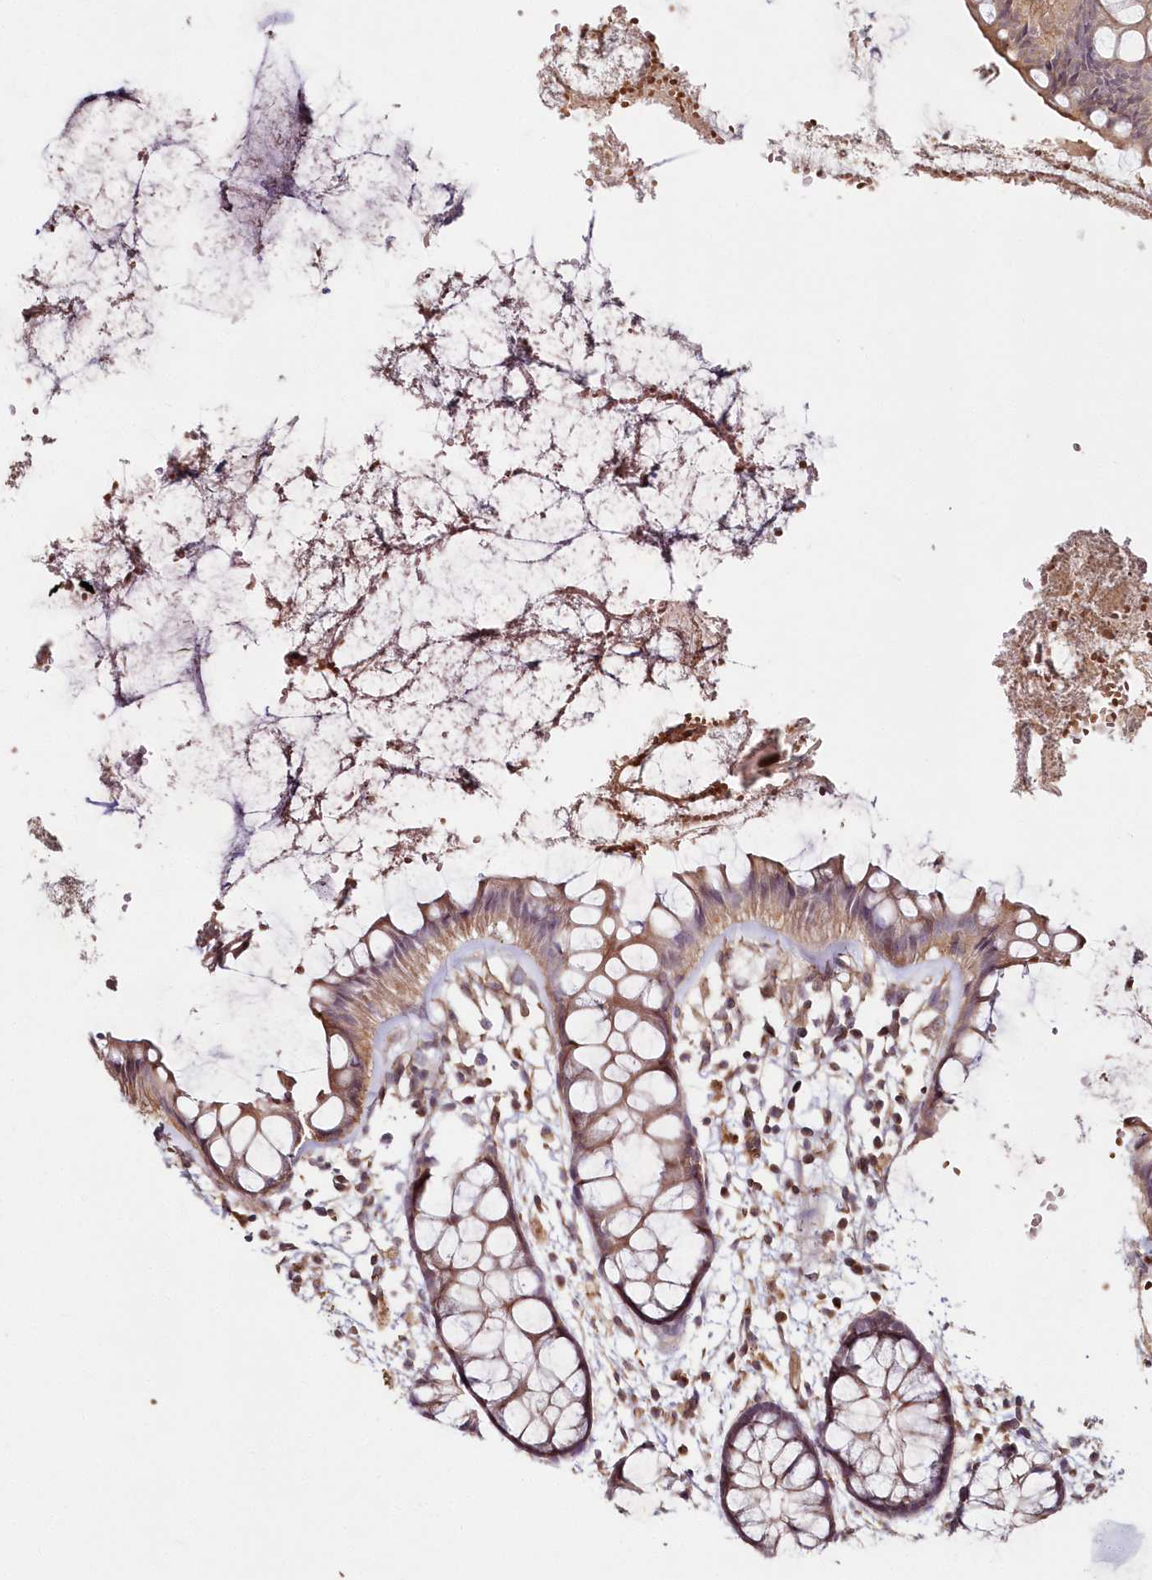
{"staining": {"intensity": "moderate", "quantity": ">75%", "location": "cytoplasmic/membranous"}, "tissue": "rectum", "cell_type": "Glandular cells", "image_type": "normal", "snomed": [{"axis": "morphology", "description": "Normal tissue, NOS"}, {"axis": "topography", "description": "Rectum"}], "caption": "About >75% of glandular cells in benign rectum reveal moderate cytoplasmic/membranous protein positivity as visualized by brown immunohistochemical staining.", "gene": "HYCC2", "patient": {"sex": "female", "age": 66}}